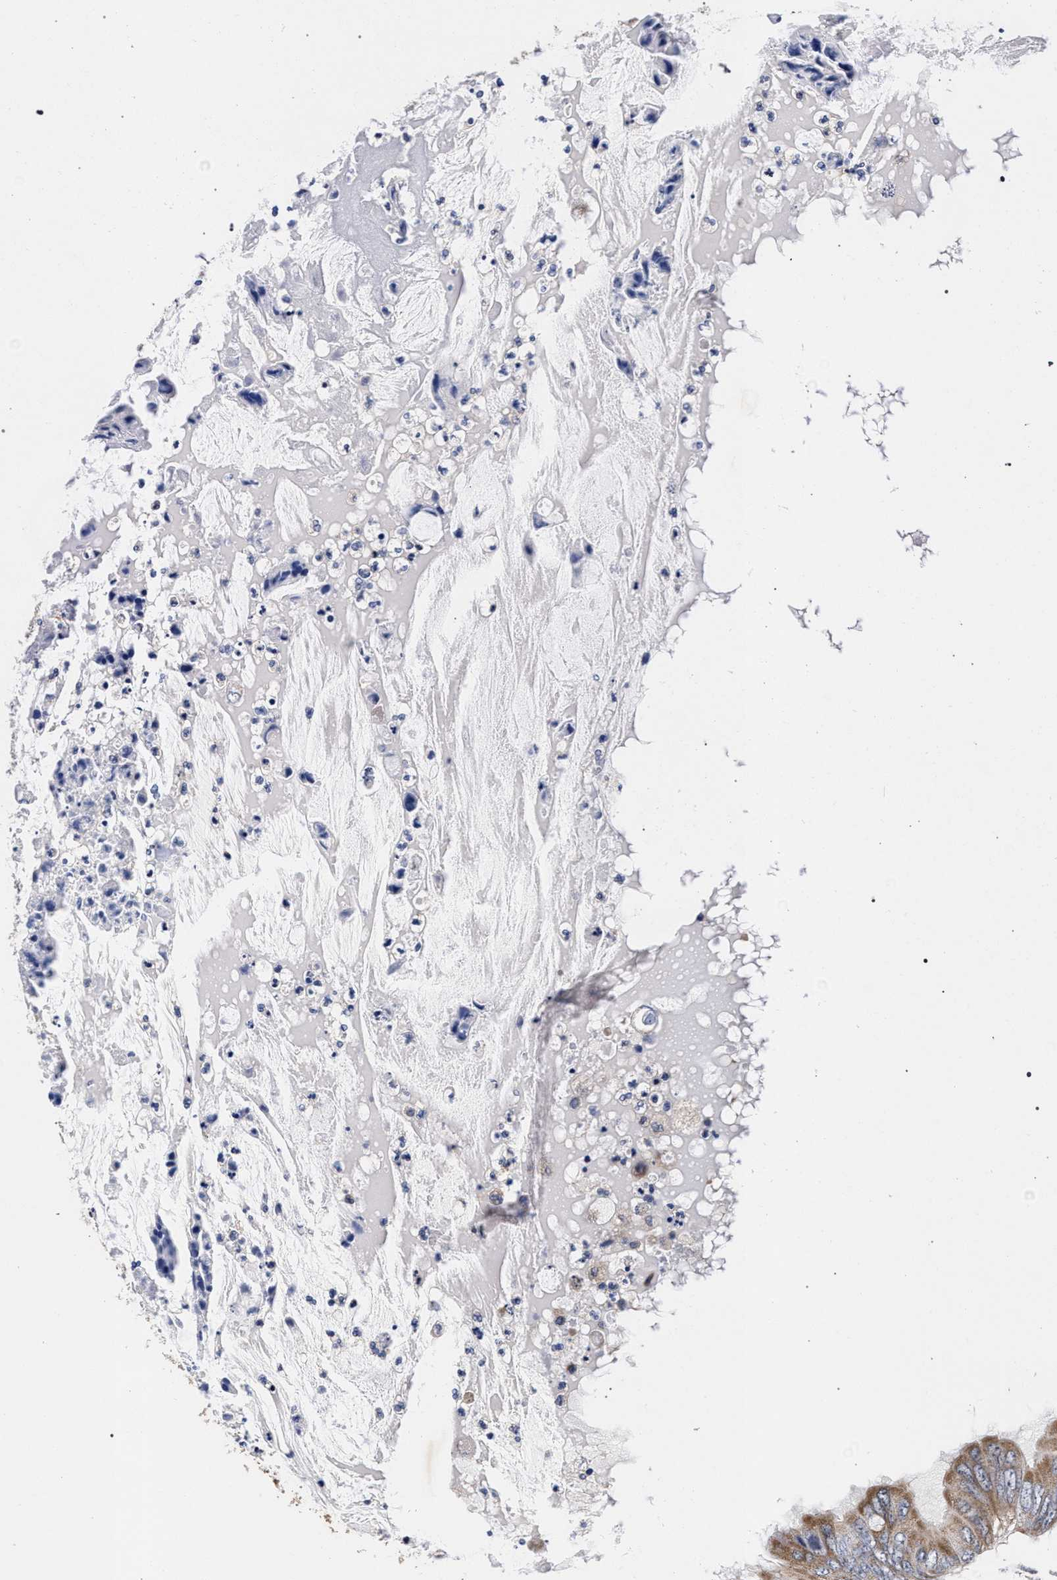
{"staining": {"intensity": "moderate", "quantity": ">75%", "location": "cytoplasmic/membranous"}, "tissue": "colorectal cancer", "cell_type": "Tumor cells", "image_type": "cancer", "snomed": [{"axis": "morphology", "description": "Normal tissue, NOS"}, {"axis": "morphology", "description": "Adenocarcinoma, NOS"}, {"axis": "topography", "description": "Rectum"}, {"axis": "topography", "description": "Peripheral nerve tissue"}], "caption": "Immunohistochemistry (IHC) of human adenocarcinoma (colorectal) demonstrates medium levels of moderate cytoplasmic/membranous positivity in about >75% of tumor cells.", "gene": "CFAP95", "patient": {"sex": "female", "age": 77}}